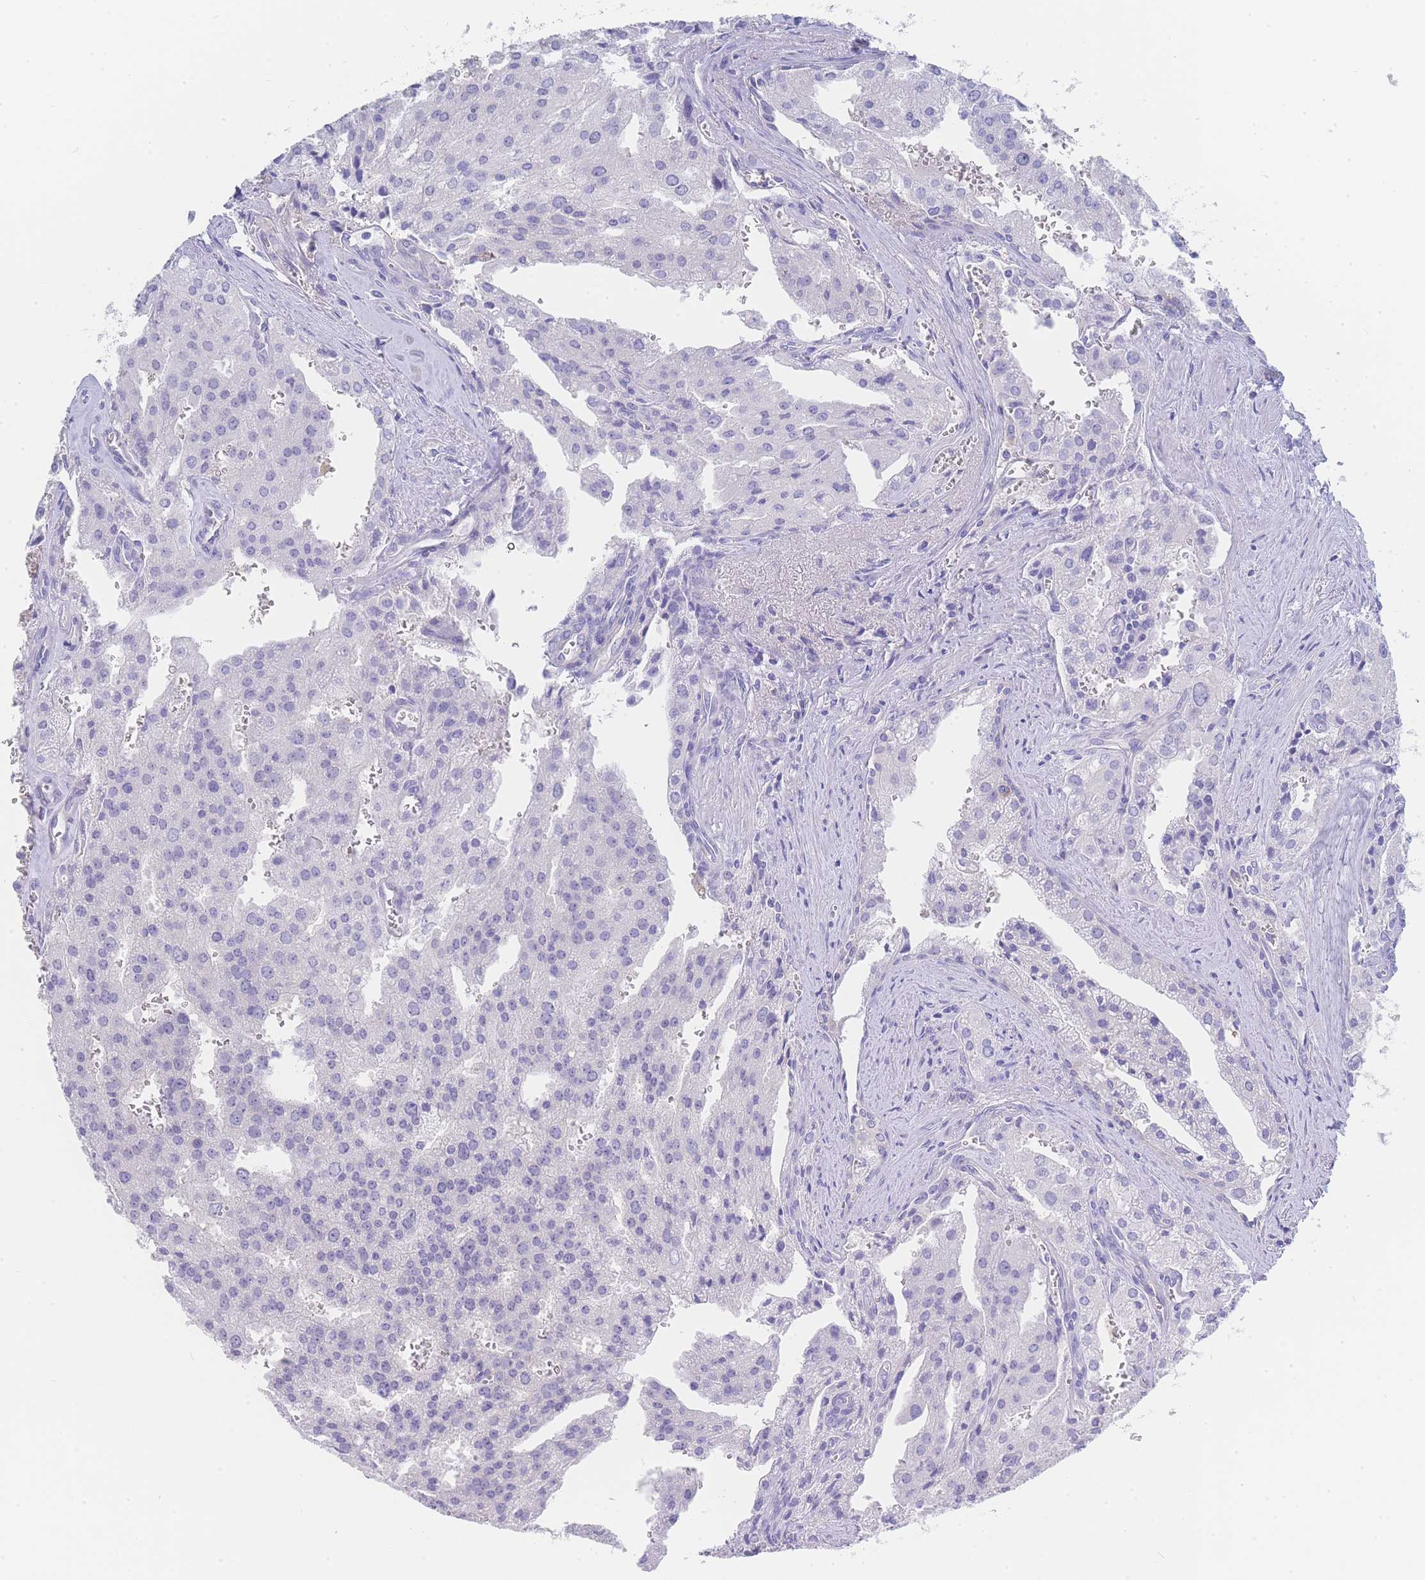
{"staining": {"intensity": "negative", "quantity": "none", "location": "none"}, "tissue": "prostate cancer", "cell_type": "Tumor cells", "image_type": "cancer", "snomed": [{"axis": "morphology", "description": "Adenocarcinoma, High grade"}, {"axis": "topography", "description": "Prostate"}], "caption": "Histopathology image shows no significant protein expression in tumor cells of prostate cancer (high-grade adenocarcinoma).", "gene": "LZTFL1", "patient": {"sex": "male", "age": 68}}